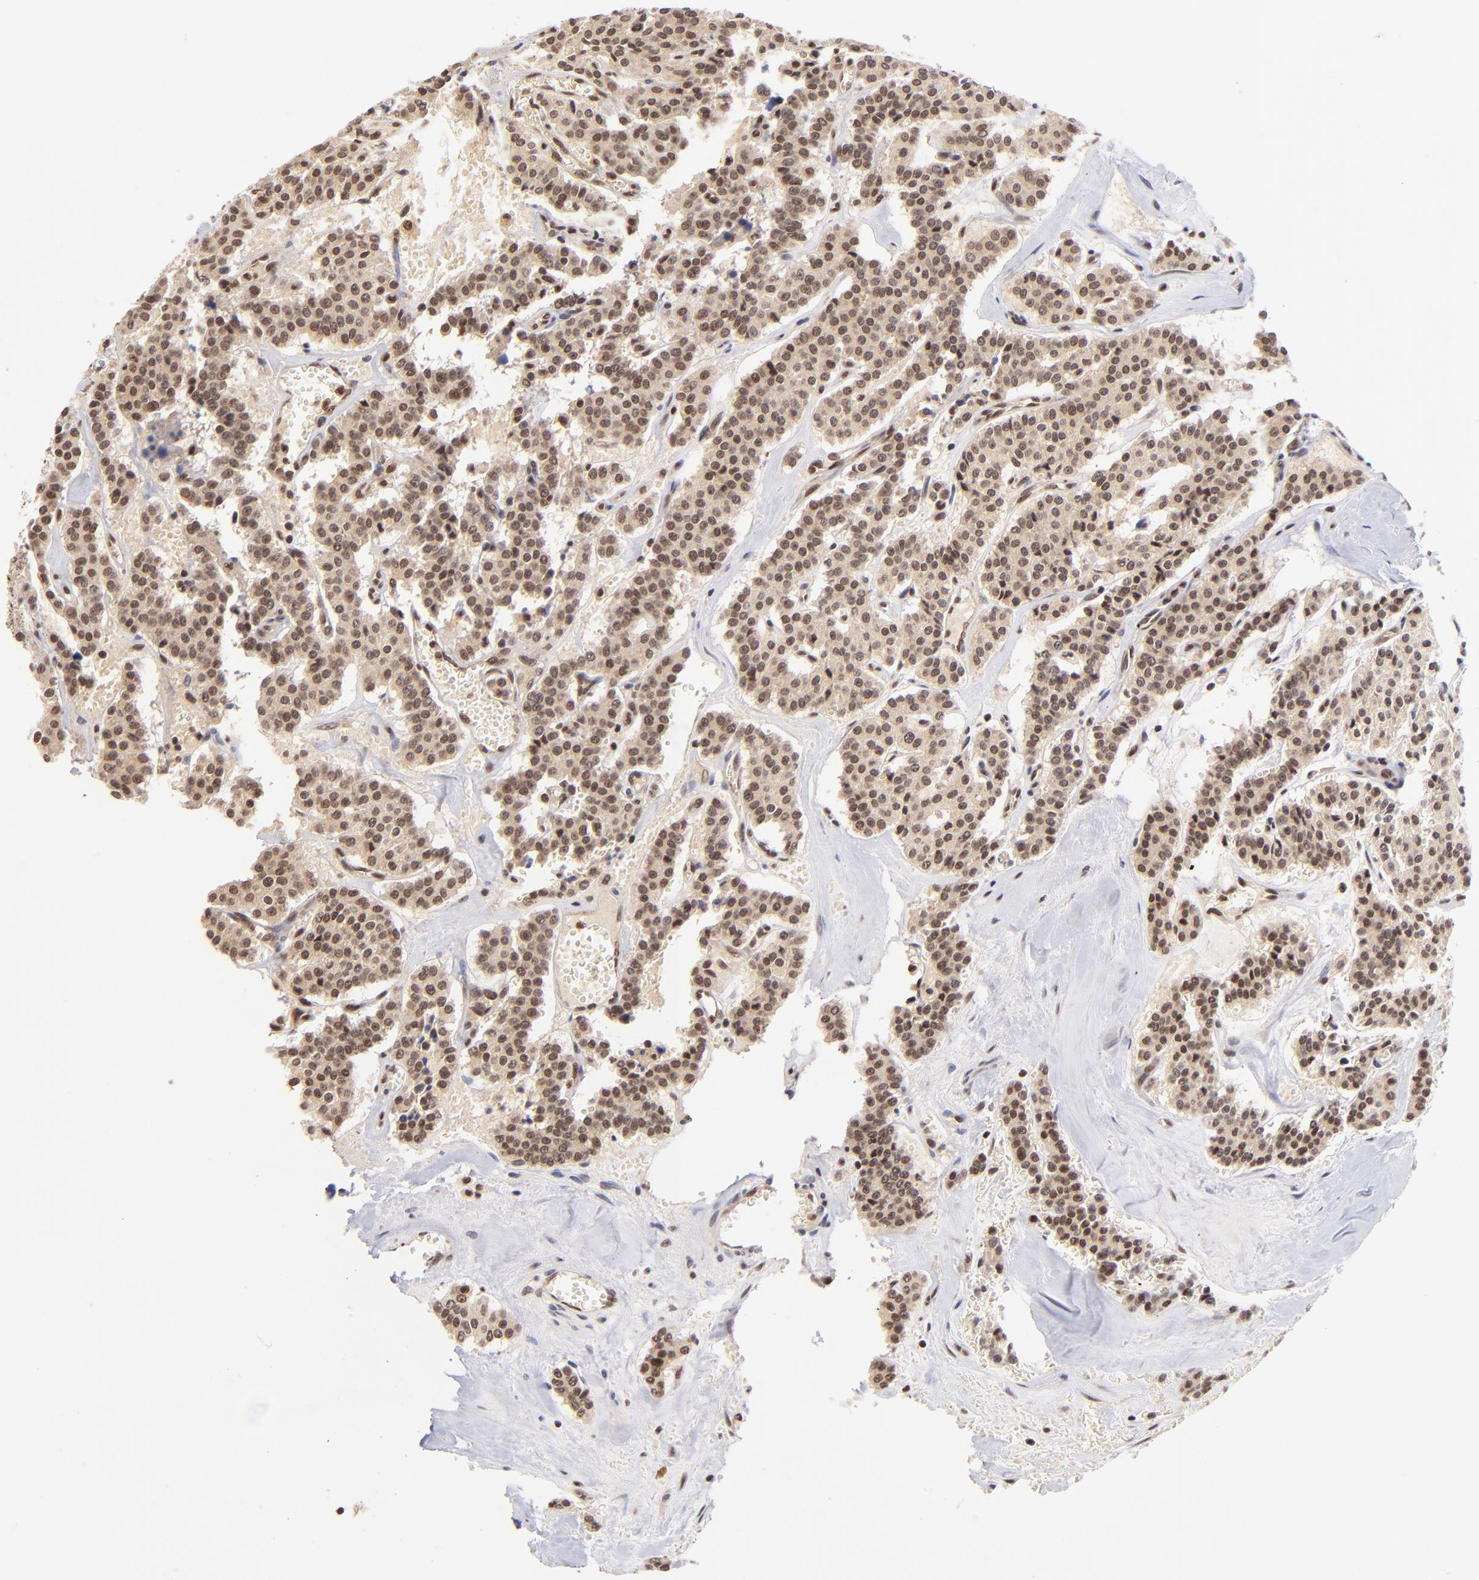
{"staining": {"intensity": "moderate", "quantity": ">75%", "location": "cytoplasmic/membranous,nuclear"}, "tissue": "carcinoid", "cell_type": "Tumor cells", "image_type": "cancer", "snomed": [{"axis": "morphology", "description": "Carcinoid, malignant, NOS"}, {"axis": "topography", "description": "Bronchus"}], "caption": "Protein expression by immunohistochemistry demonstrates moderate cytoplasmic/membranous and nuclear expression in approximately >75% of tumor cells in malignant carcinoid. The staining was performed using DAB (3,3'-diaminobenzidine), with brown indicating positive protein expression. Nuclei are stained blue with hematoxylin.", "gene": "WDR25", "patient": {"sex": "male", "age": 55}}